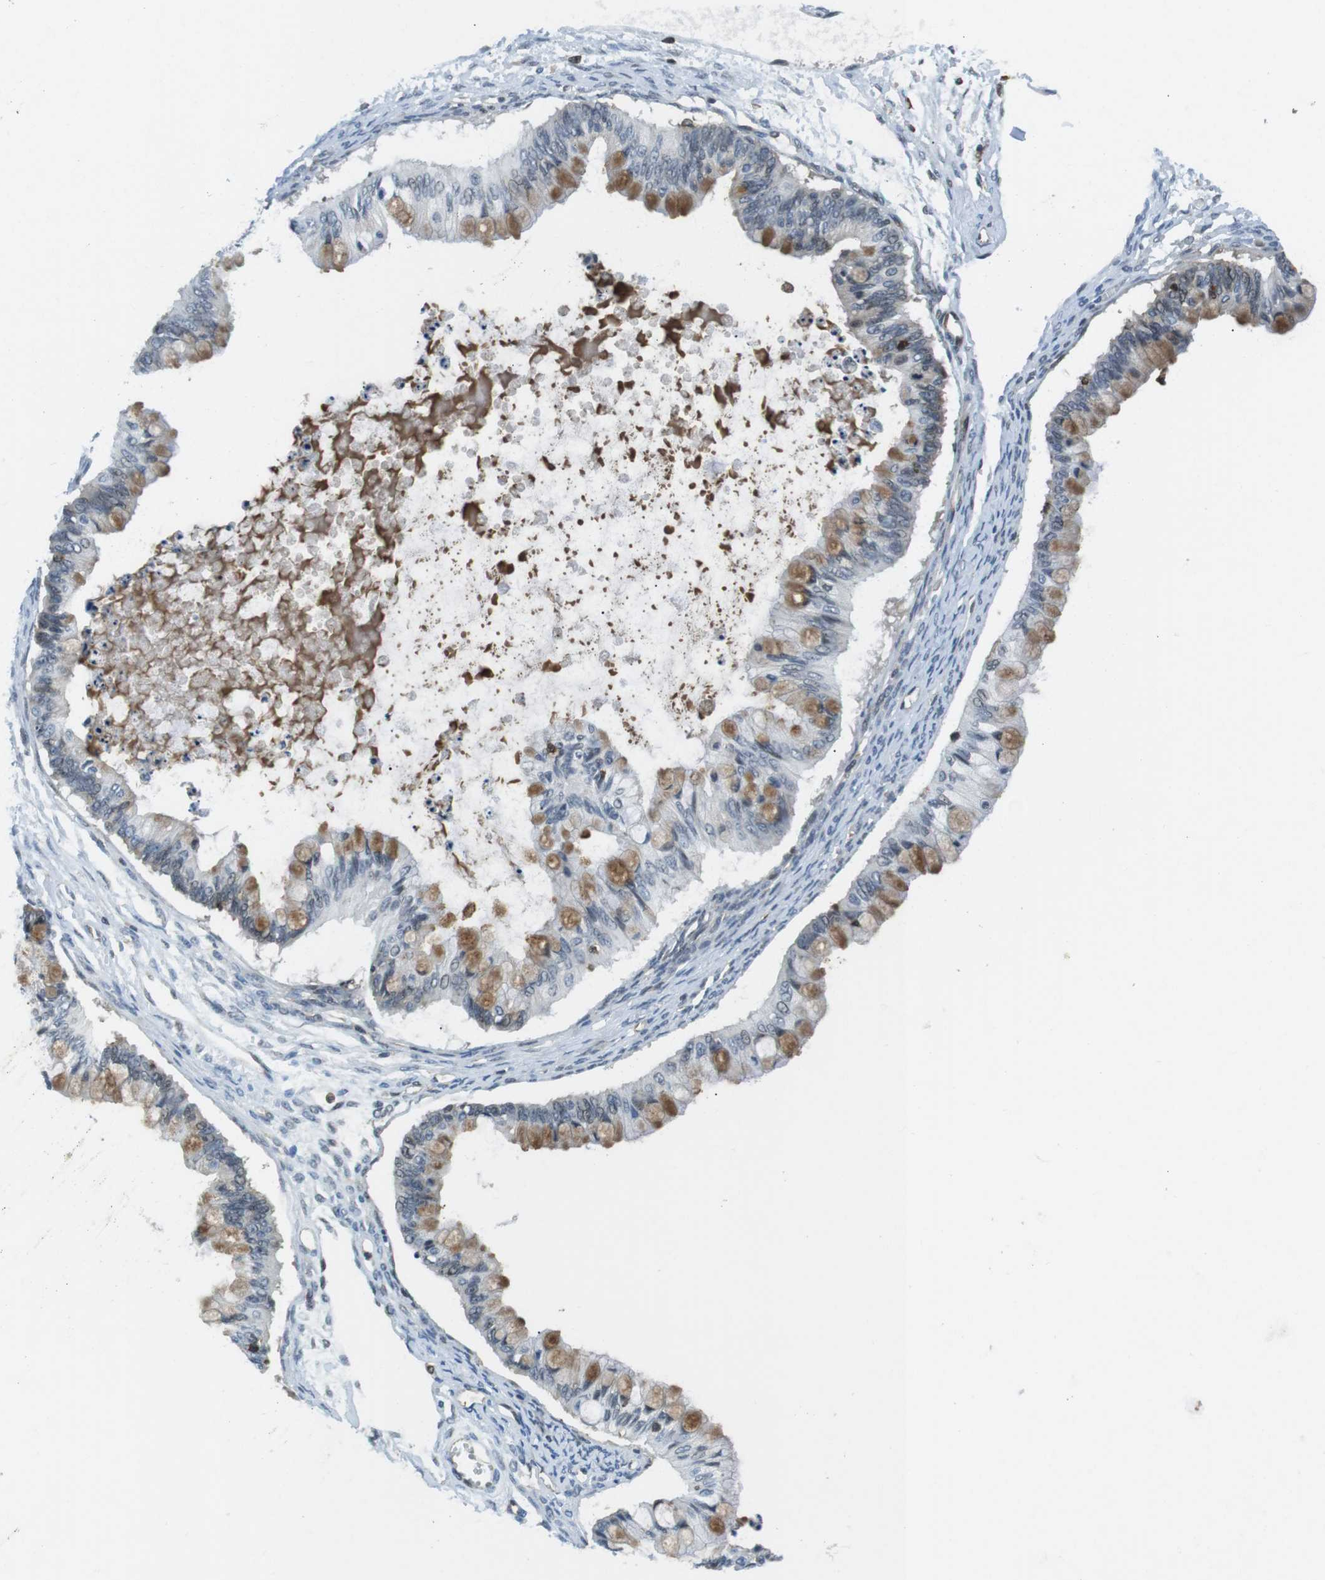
{"staining": {"intensity": "moderate", "quantity": "25%-75%", "location": "cytoplasmic/membranous"}, "tissue": "ovarian cancer", "cell_type": "Tumor cells", "image_type": "cancer", "snomed": [{"axis": "morphology", "description": "Cystadenocarcinoma, mucinous, NOS"}, {"axis": "topography", "description": "Ovary"}], "caption": "Mucinous cystadenocarcinoma (ovarian) stained with a brown dye demonstrates moderate cytoplasmic/membranous positive expression in approximately 25%-75% of tumor cells.", "gene": "STK10", "patient": {"sex": "female", "age": 57}}